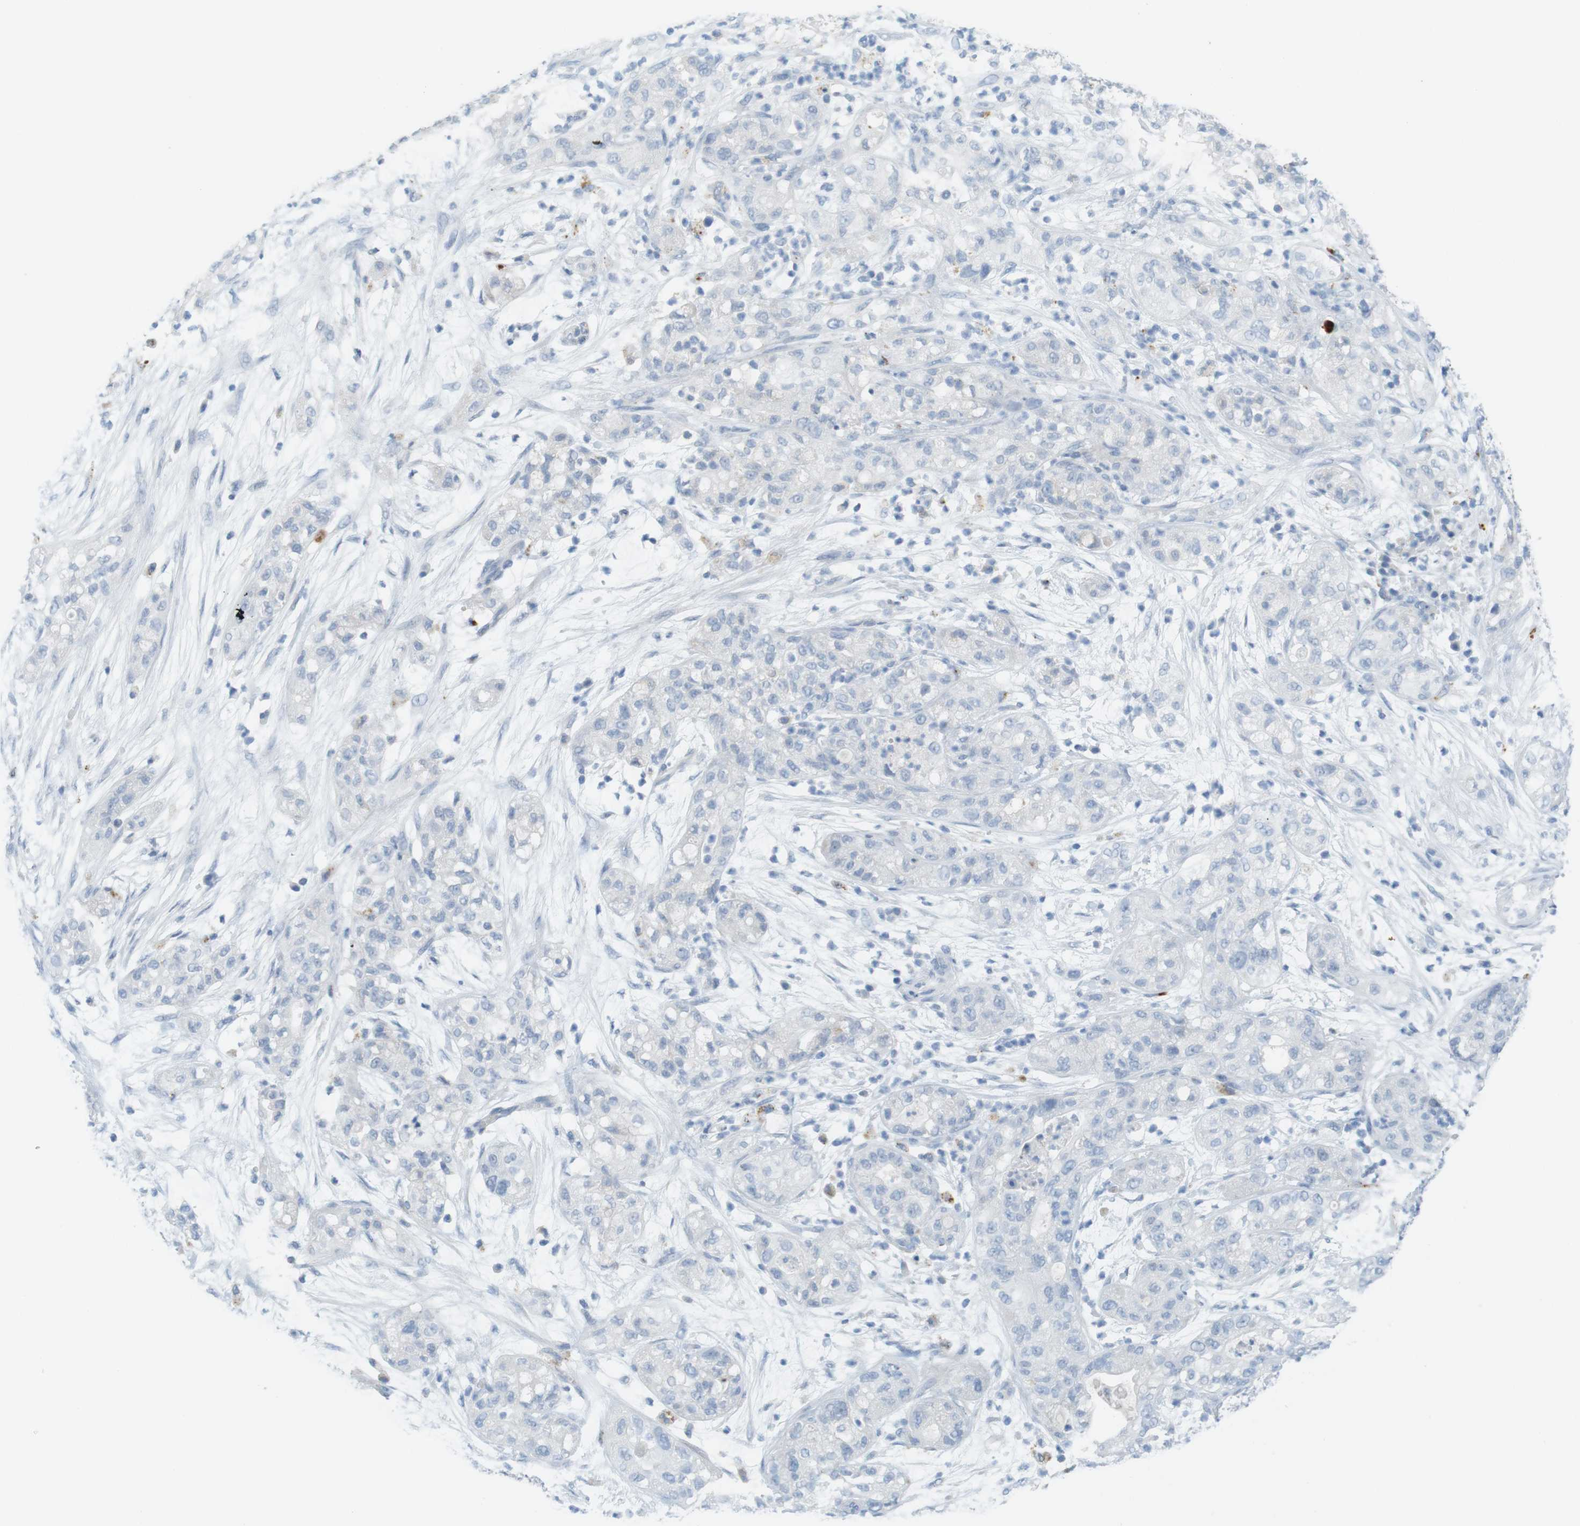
{"staining": {"intensity": "negative", "quantity": "none", "location": "none"}, "tissue": "pancreatic cancer", "cell_type": "Tumor cells", "image_type": "cancer", "snomed": [{"axis": "morphology", "description": "Adenocarcinoma, NOS"}, {"axis": "topography", "description": "Pancreas"}], "caption": "Immunohistochemistry (IHC) image of pancreatic cancer (adenocarcinoma) stained for a protein (brown), which exhibits no expression in tumor cells.", "gene": "YIPF1", "patient": {"sex": "female", "age": 78}}